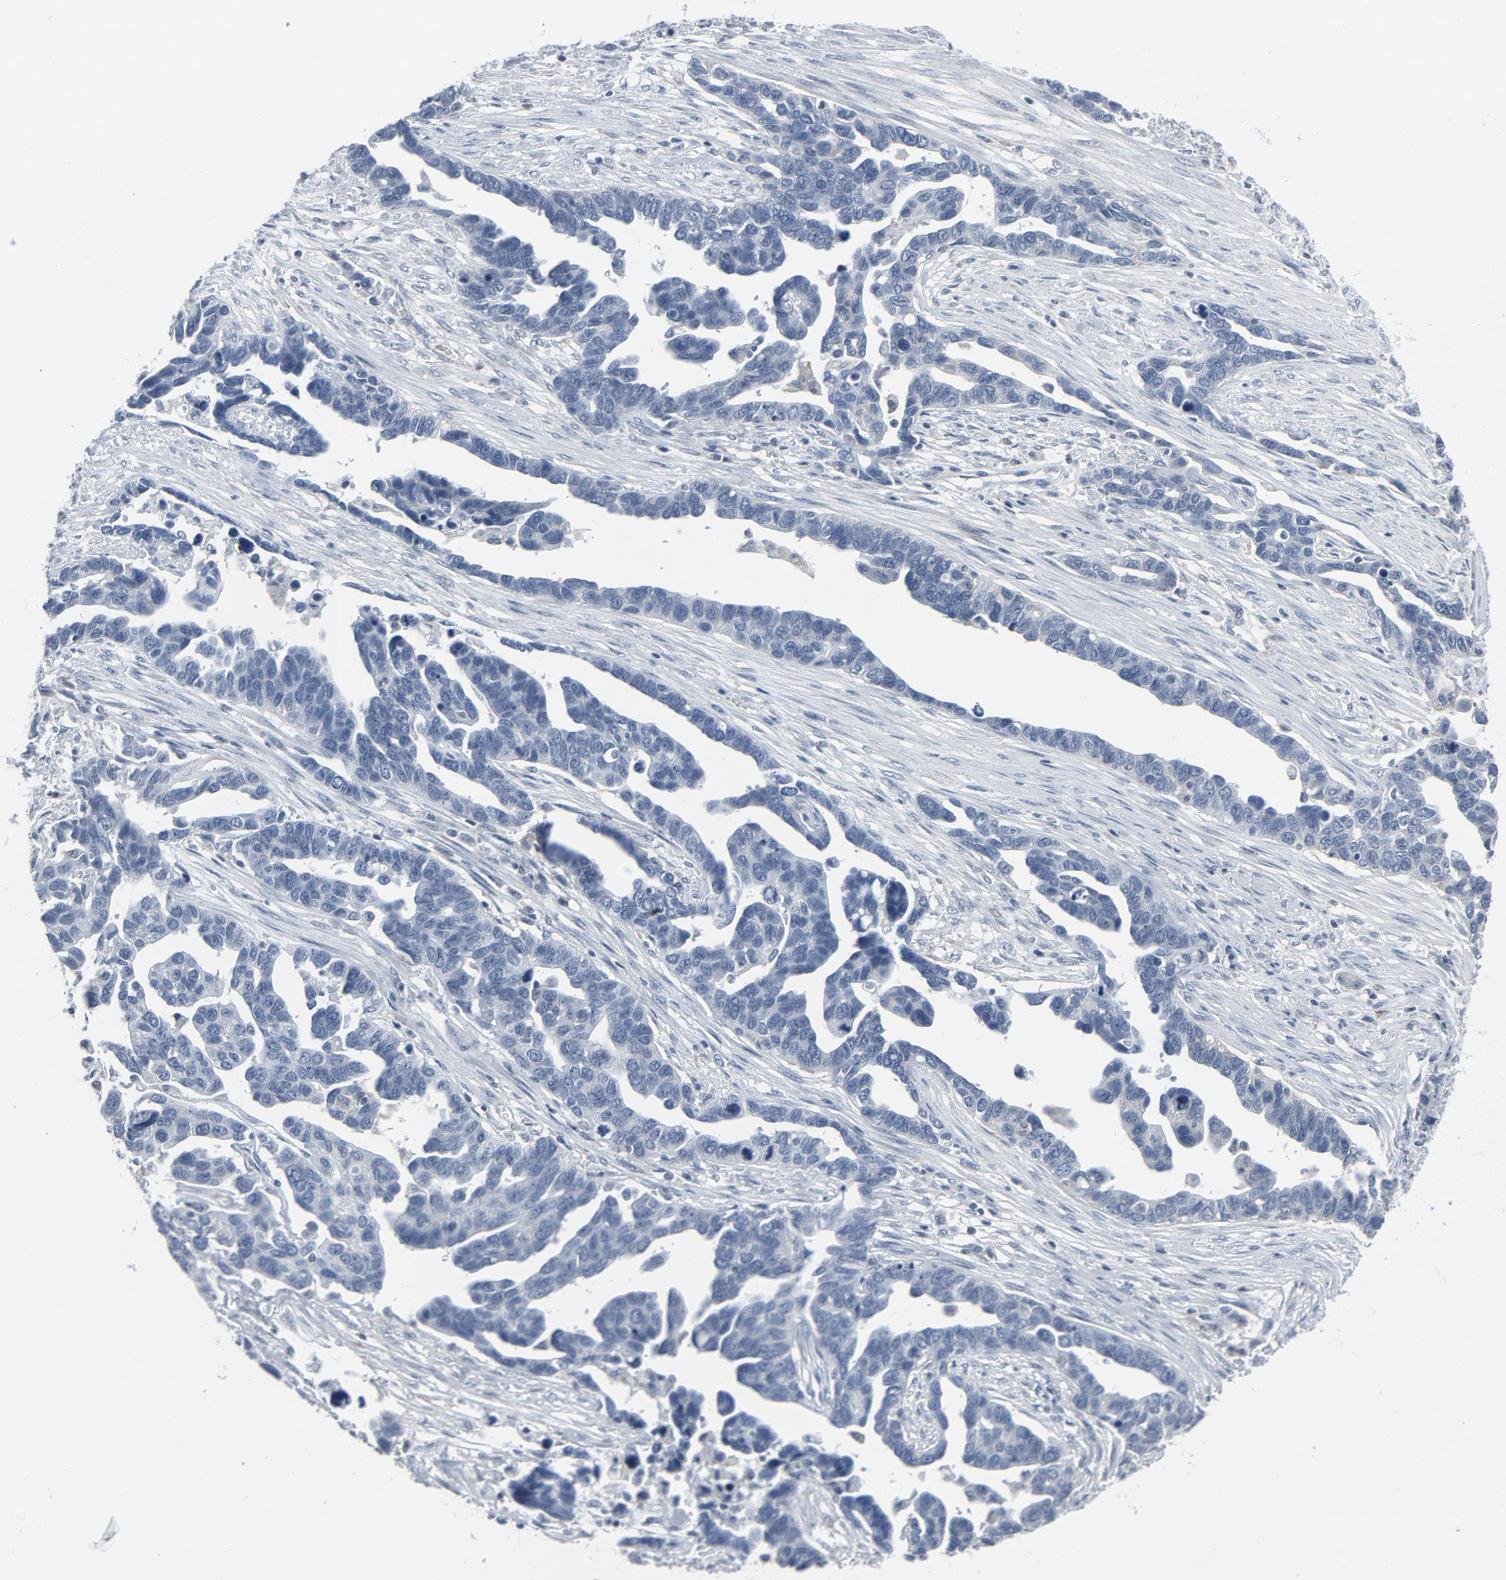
{"staining": {"intensity": "negative", "quantity": "none", "location": "none"}, "tissue": "ovarian cancer", "cell_type": "Tumor cells", "image_type": "cancer", "snomed": [{"axis": "morphology", "description": "Cystadenocarcinoma, serous, NOS"}, {"axis": "topography", "description": "Ovary"}], "caption": "This histopathology image is of serous cystadenocarcinoma (ovarian) stained with immunohistochemistry (IHC) to label a protein in brown with the nuclei are counter-stained blue. There is no positivity in tumor cells. (DAB (3,3'-diaminobenzidine) immunohistochemistry visualized using brightfield microscopy, high magnification).", "gene": "GPX2", "patient": {"sex": "female", "age": 54}}